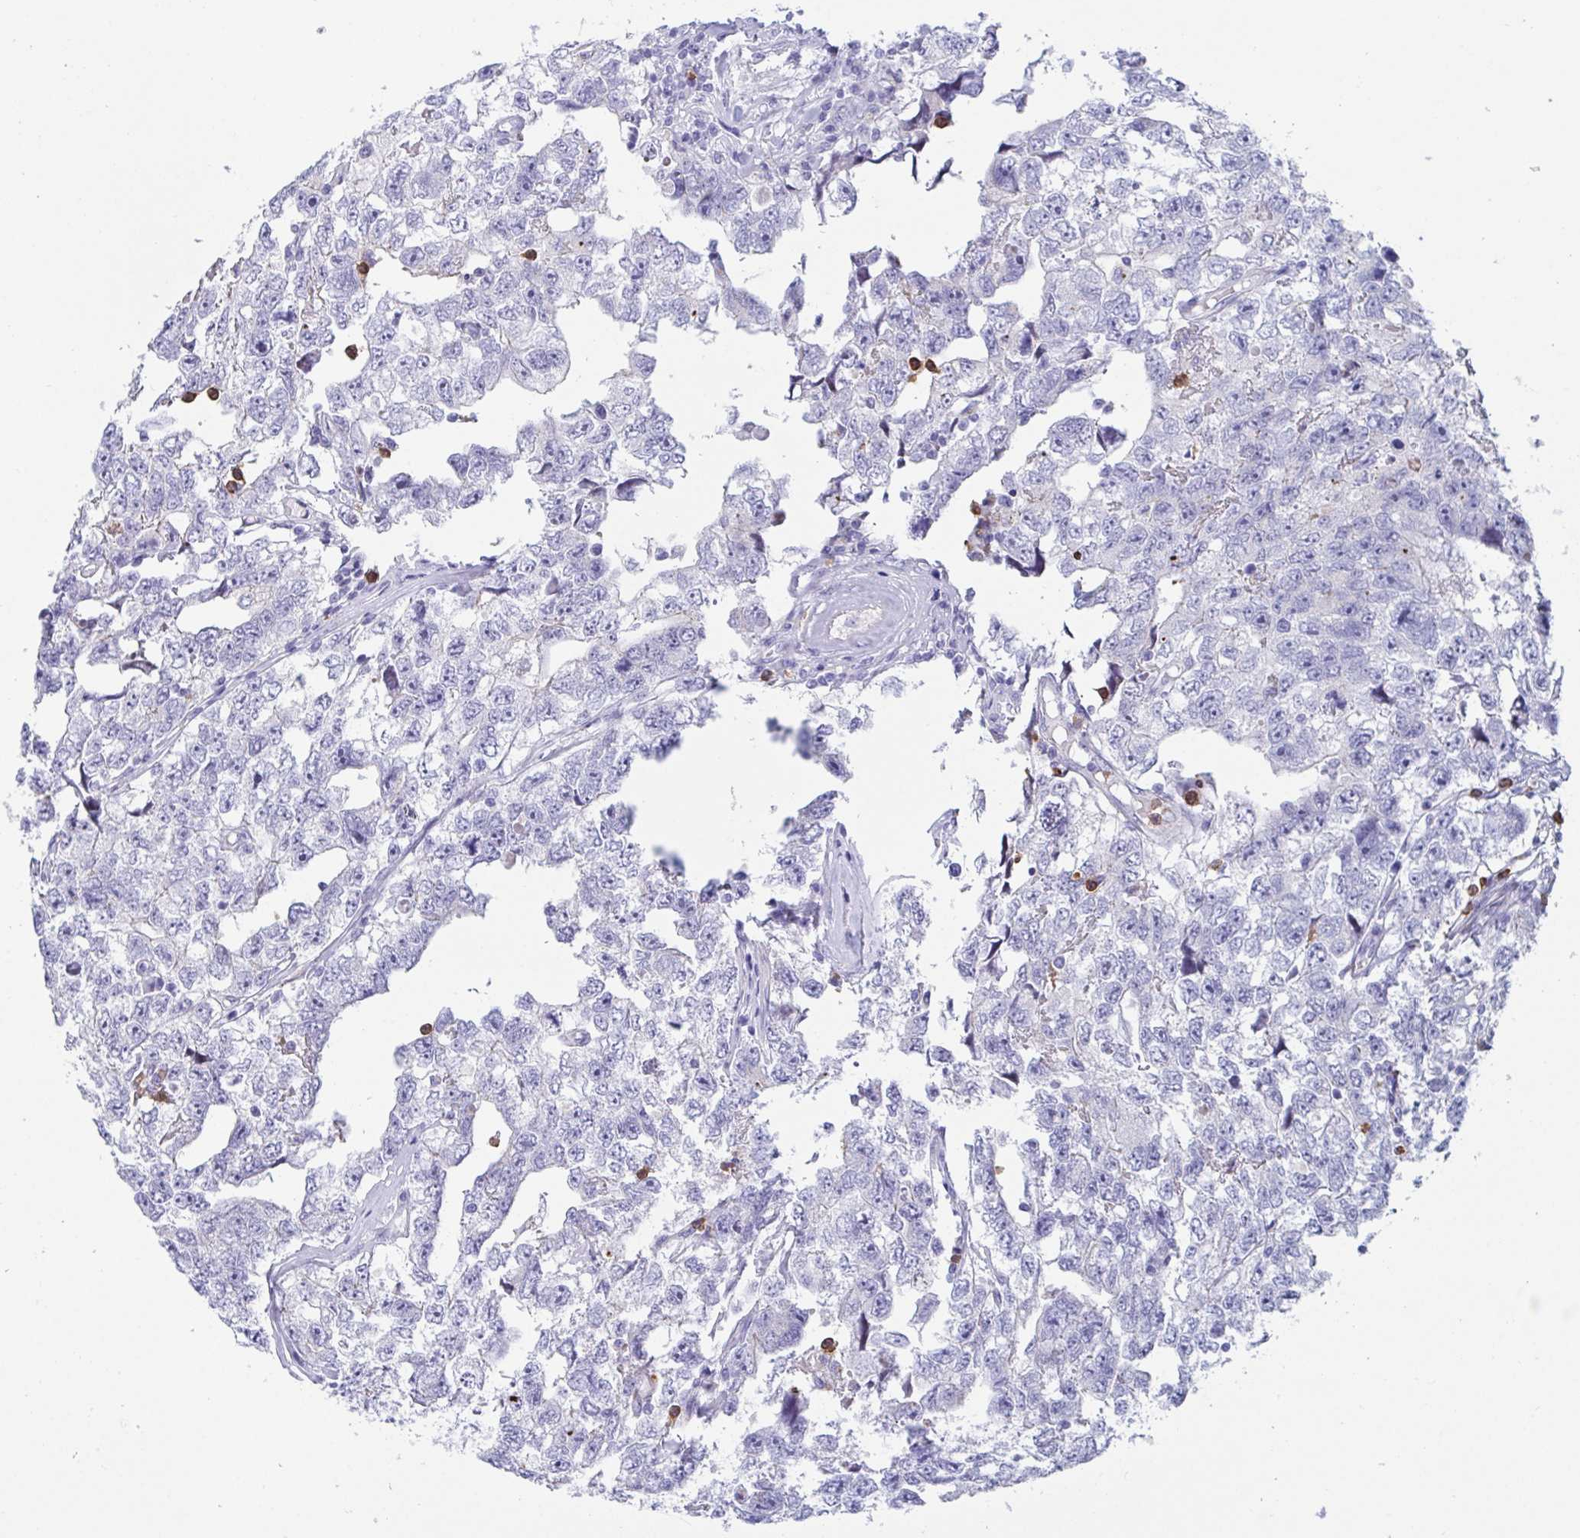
{"staining": {"intensity": "negative", "quantity": "none", "location": "none"}, "tissue": "testis cancer", "cell_type": "Tumor cells", "image_type": "cancer", "snomed": [{"axis": "morphology", "description": "Carcinoma, Embryonal, NOS"}, {"axis": "topography", "description": "Testis"}], "caption": "Immunohistochemistry of embryonal carcinoma (testis) demonstrates no positivity in tumor cells. (Immunohistochemistry (ihc), brightfield microscopy, high magnification).", "gene": "TAS2R38", "patient": {"sex": "male", "age": 22}}